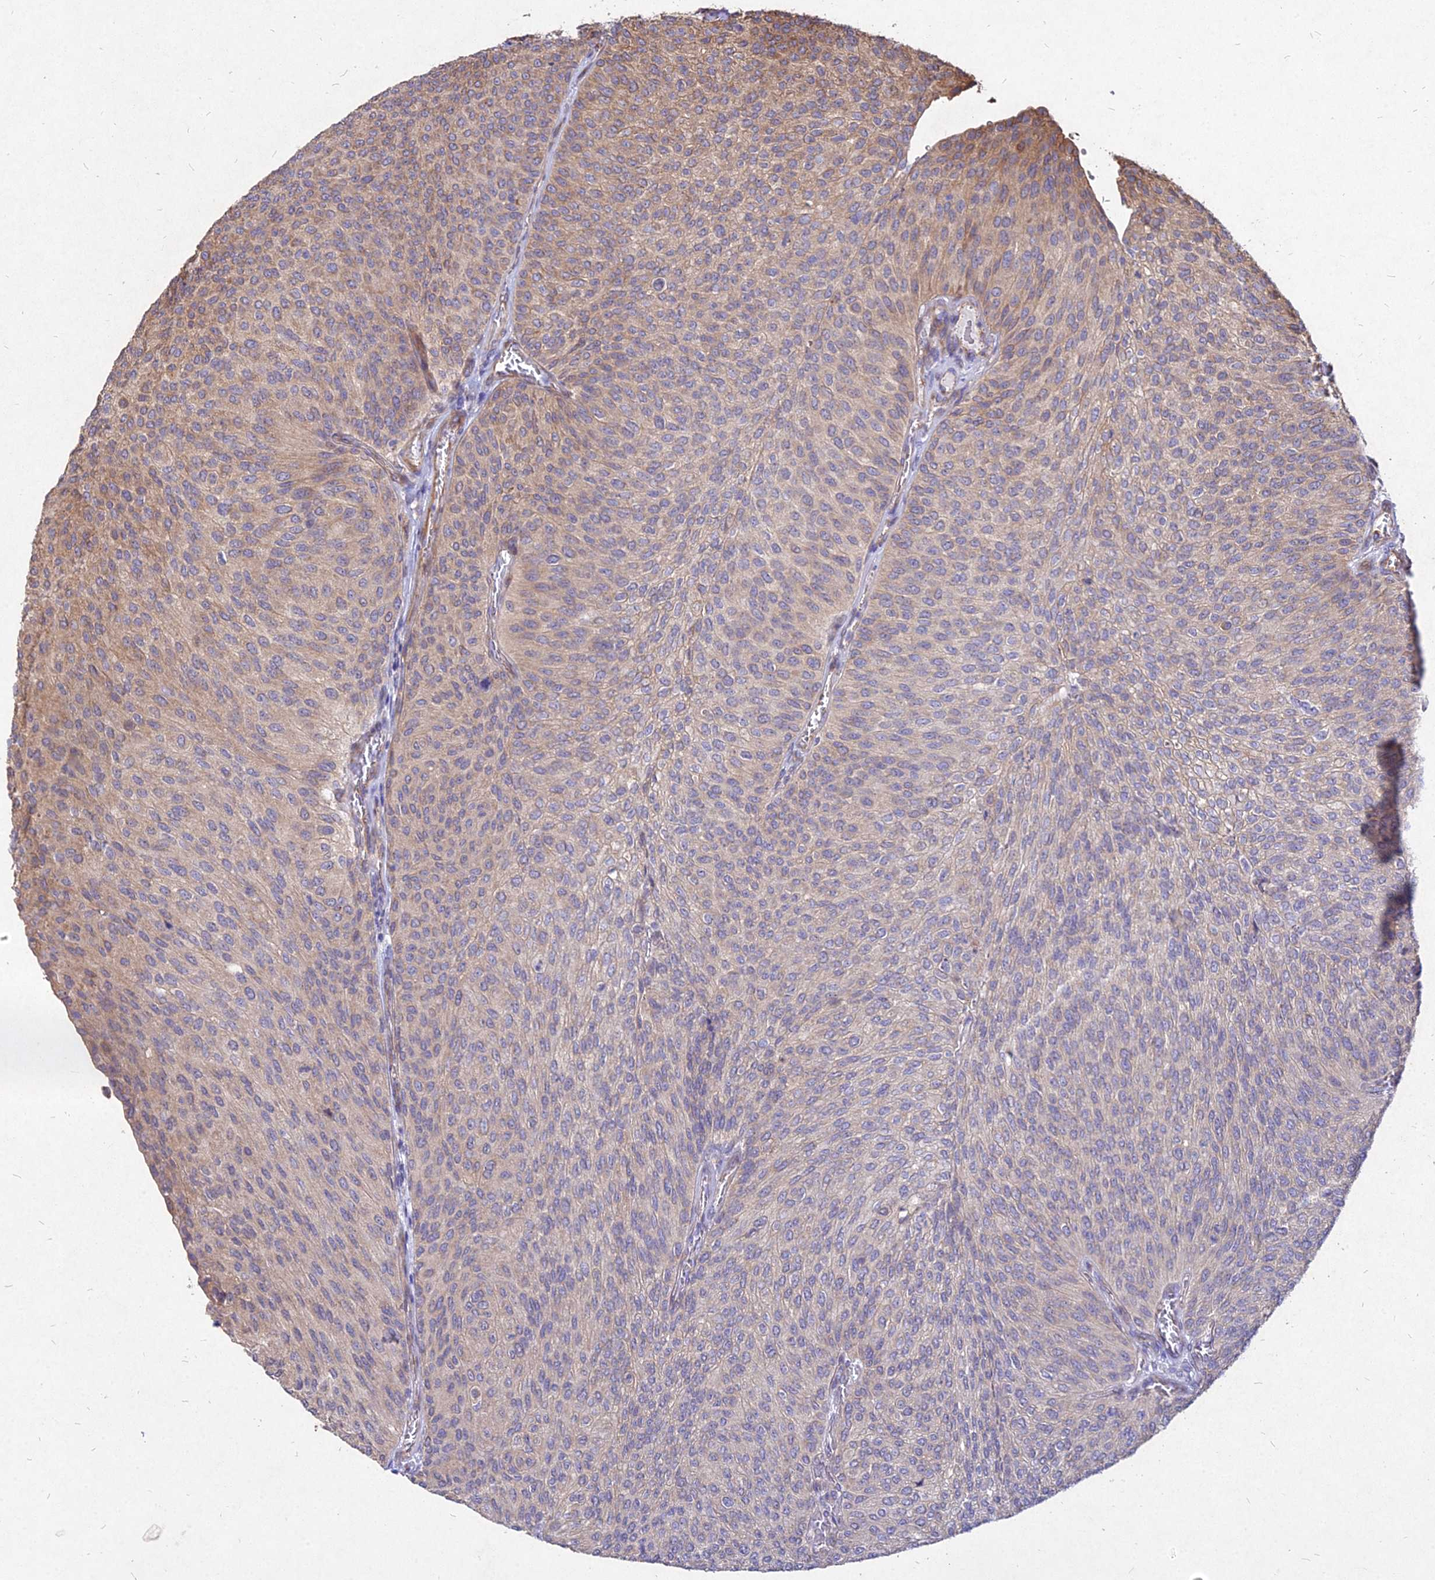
{"staining": {"intensity": "weak", "quantity": "<25%", "location": "cytoplasmic/membranous"}, "tissue": "urothelial cancer", "cell_type": "Tumor cells", "image_type": "cancer", "snomed": [{"axis": "morphology", "description": "Urothelial carcinoma, High grade"}, {"axis": "topography", "description": "Urinary bladder"}], "caption": "An IHC histopathology image of urothelial cancer is shown. There is no staining in tumor cells of urothelial cancer.", "gene": "SKA1", "patient": {"sex": "female", "age": 79}}